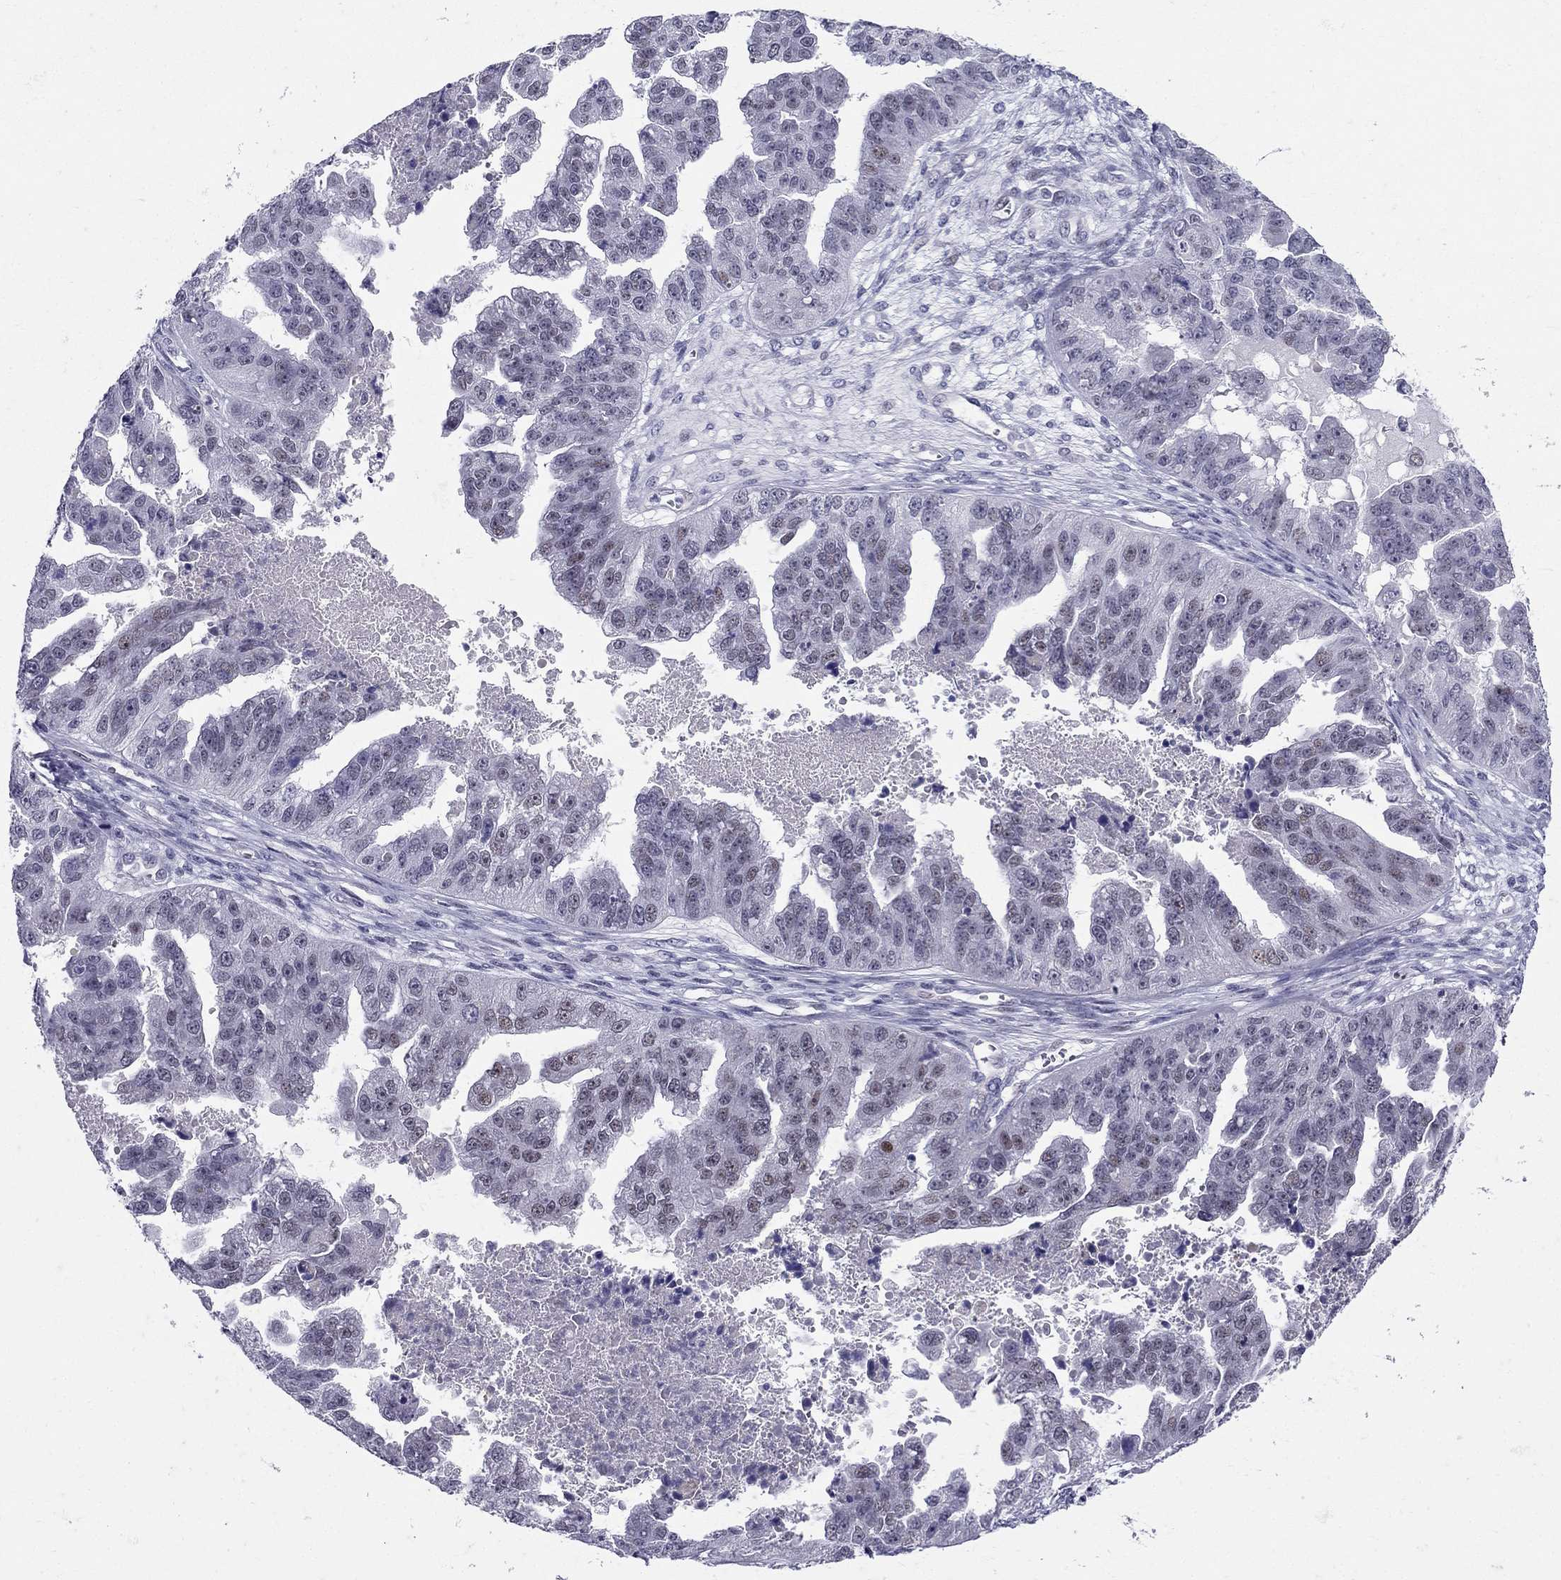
{"staining": {"intensity": "negative", "quantity": "none", "location": "none"}, "tissue": "ovarian cancer", "cell_type": "Tumor cells", "image_type": "cancer", "snomed": [{"axis": "morphology", "description": "Cystadenocarcinoma, serous, NOS"}, {"axis": "topography", "description": "Ovary"}], "caption": "This micrograph is of ovarian serous cystadenocarcinoma stained with IHC to label a protein in brown with the nuclei are counter-stained blue. There is no expression in tumor cells.", "gene": "BAG5", "patient": {"sex": "female", "age": 58}}